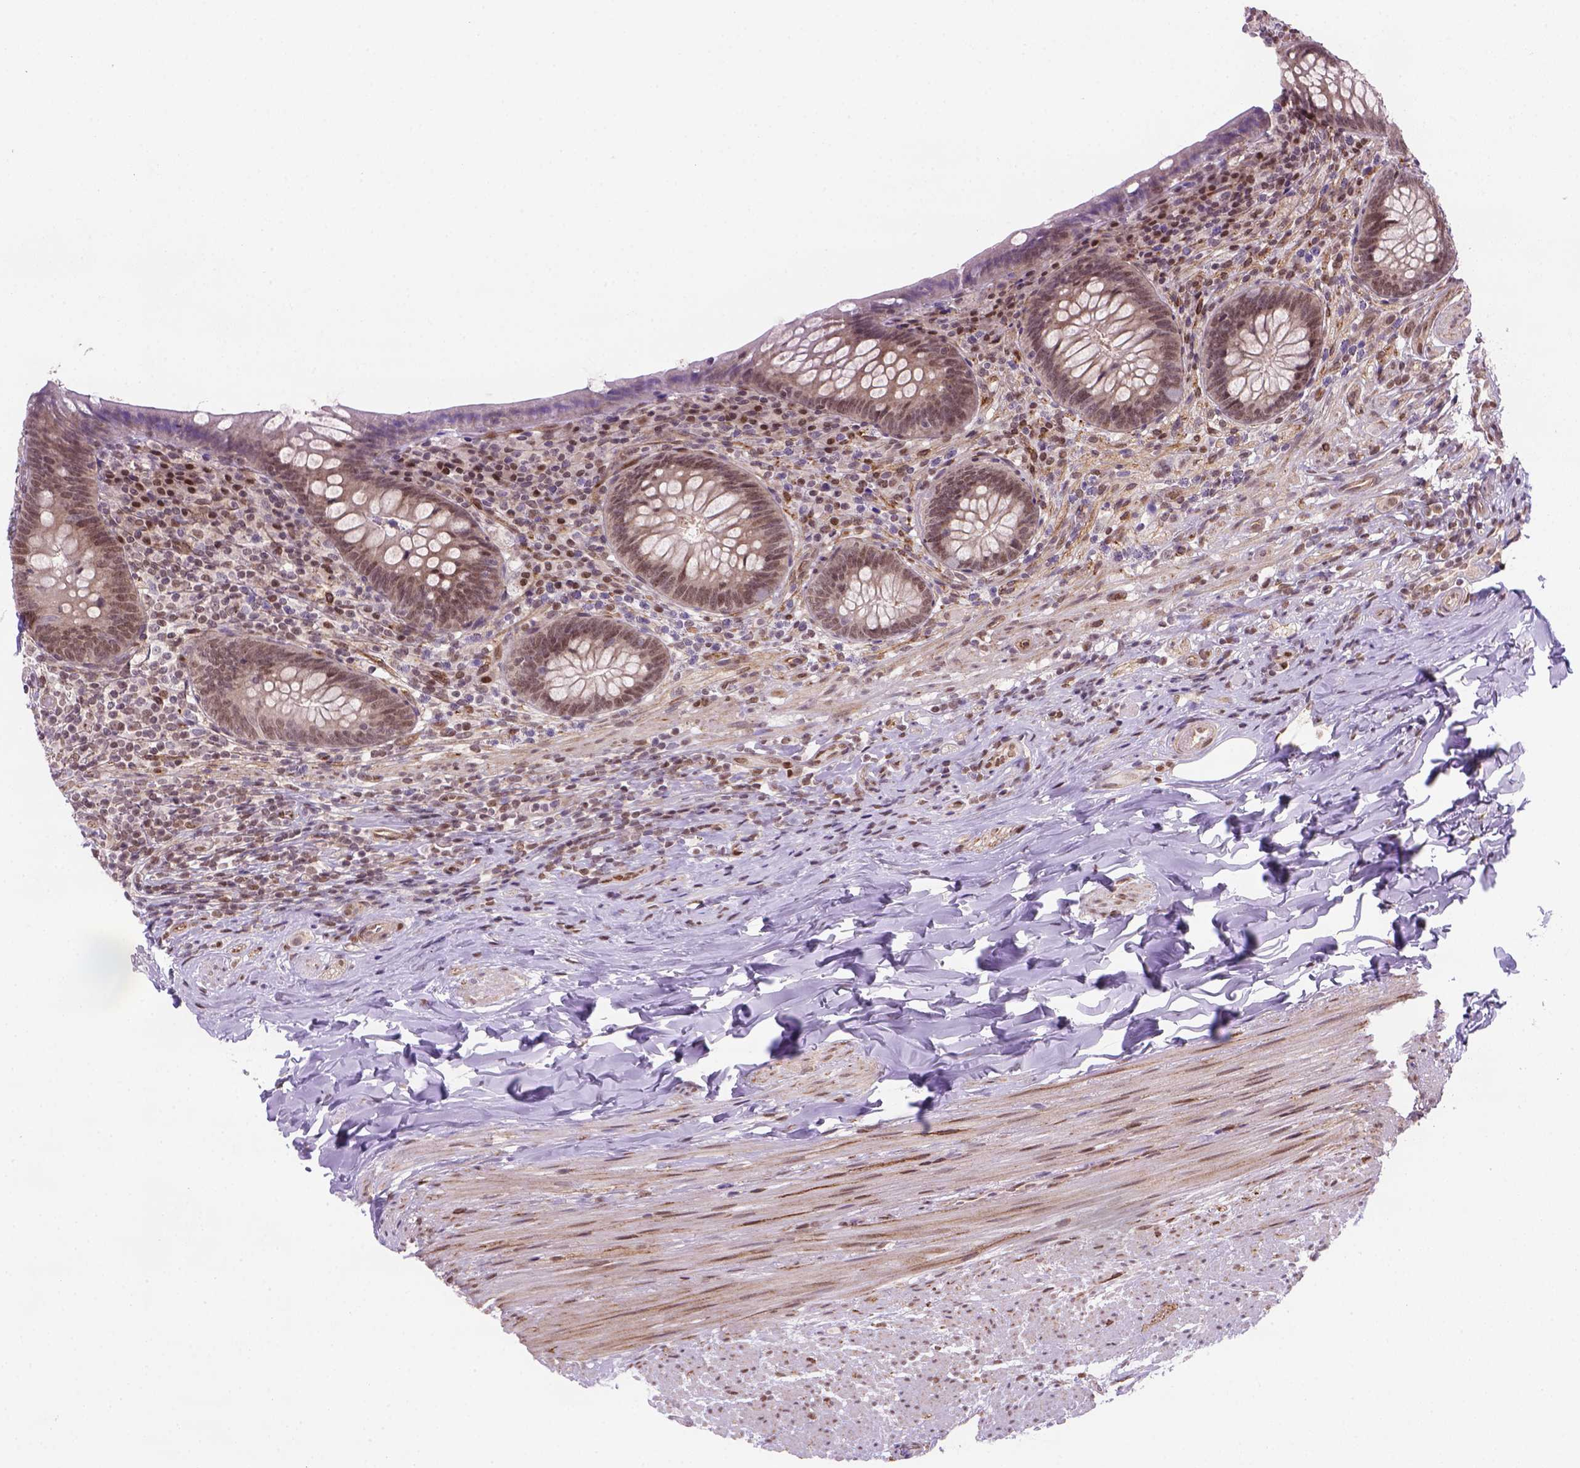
{"staining": {"intensity": "weak", "quantity": "25%-75%", "location": "nuclear"}, "tissue": "appendix", "cell_type": "Glandular cells", "image_type": "normal", "snomed": [{"axis": "morphology", "description": "Normal tissue, NOS"}, {"axis": "topography", "description": "Appendix"}], "caption": "A brown stain highlights weak nuclear staining of a protein in glandular cells of unremarkable appendix.", "gene": "MGMT", "patient": {"sex": "male", "age": 47}}